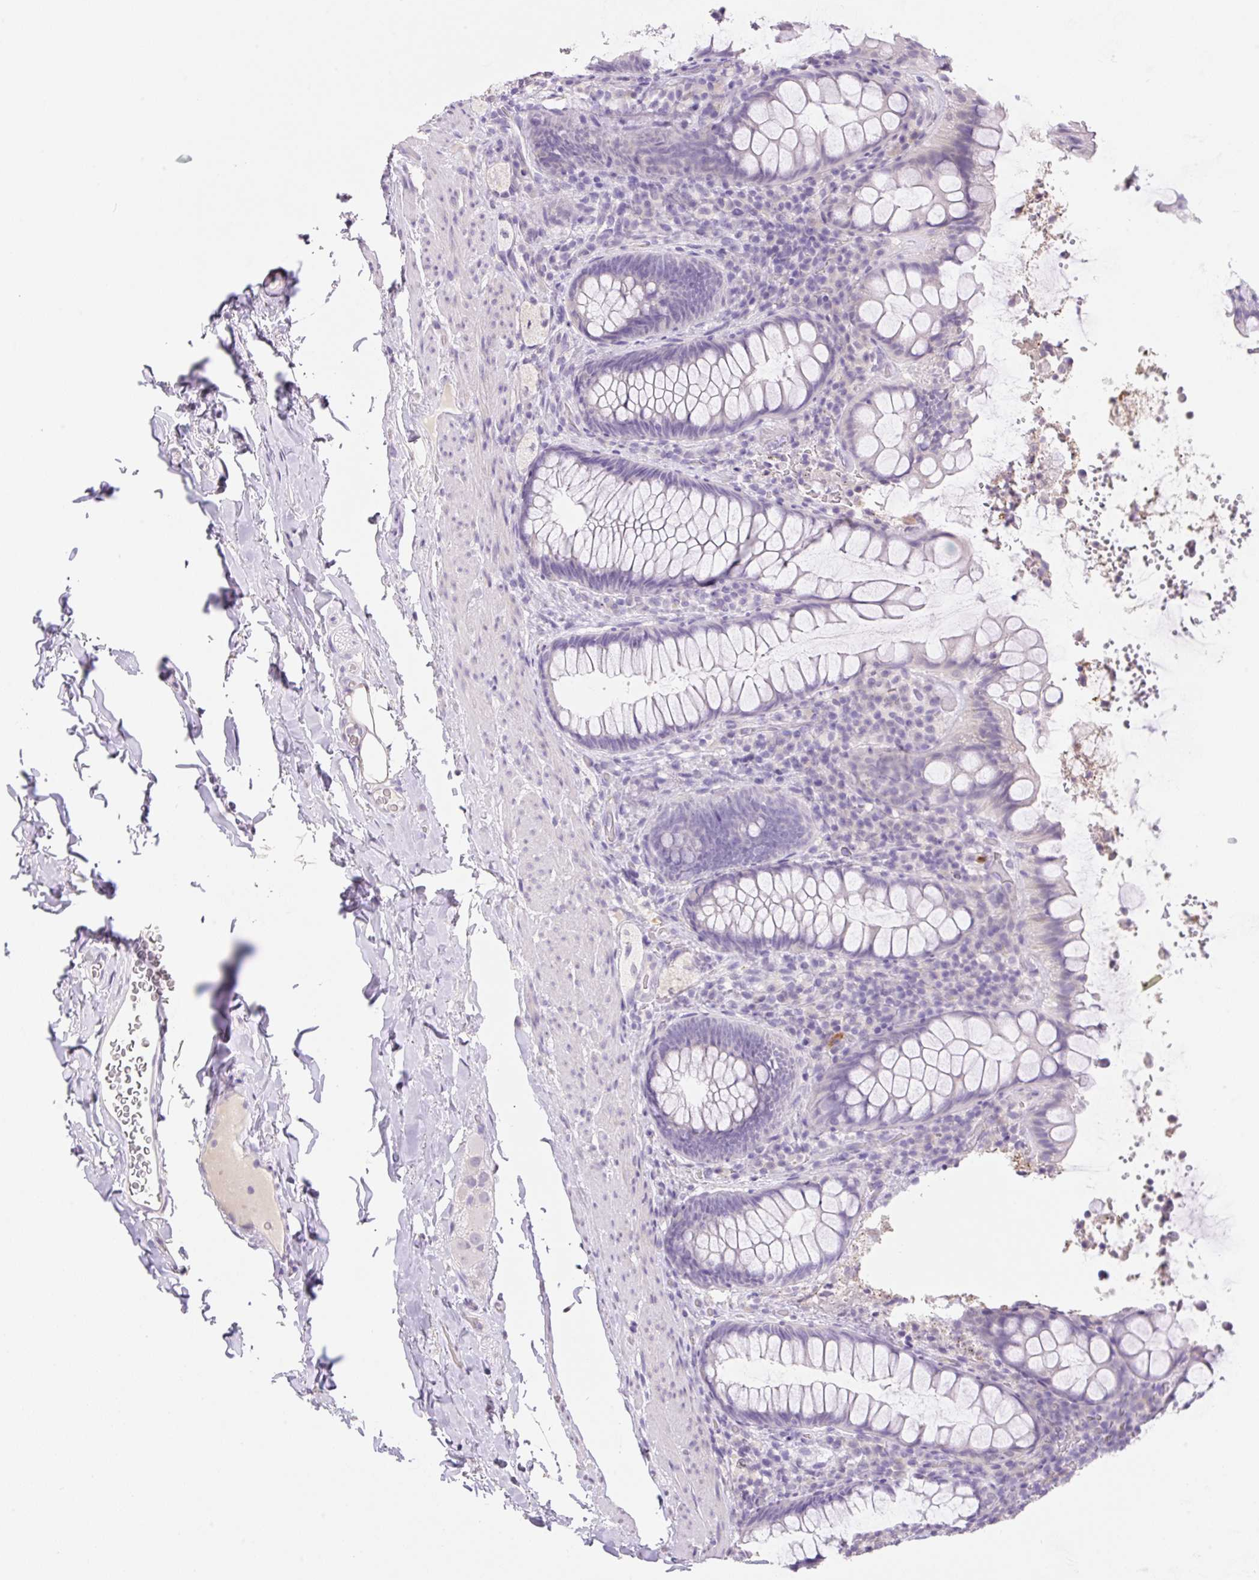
{"staining": {"intensity": "negative", "quantity": "none", "location": "none"}, "tissue": "rectum", "cell_type": "Glandular cells", "image_type": "normal", "snomed": [{"axis": "morphology", "description": "Normal tissue, NOS"}, {"axis": "topography", "description": "Rectum"}], "caption": "Glandular cells are negative for brown protein staining in normal rectum. The staining is performed using DAB (3,3'-diaminobenzidine) brown chromogen with nuclei counter-stained in using hematoxylin.", "gene": "HCRTR2", "patient": {"sex": "female", "age": 69}}